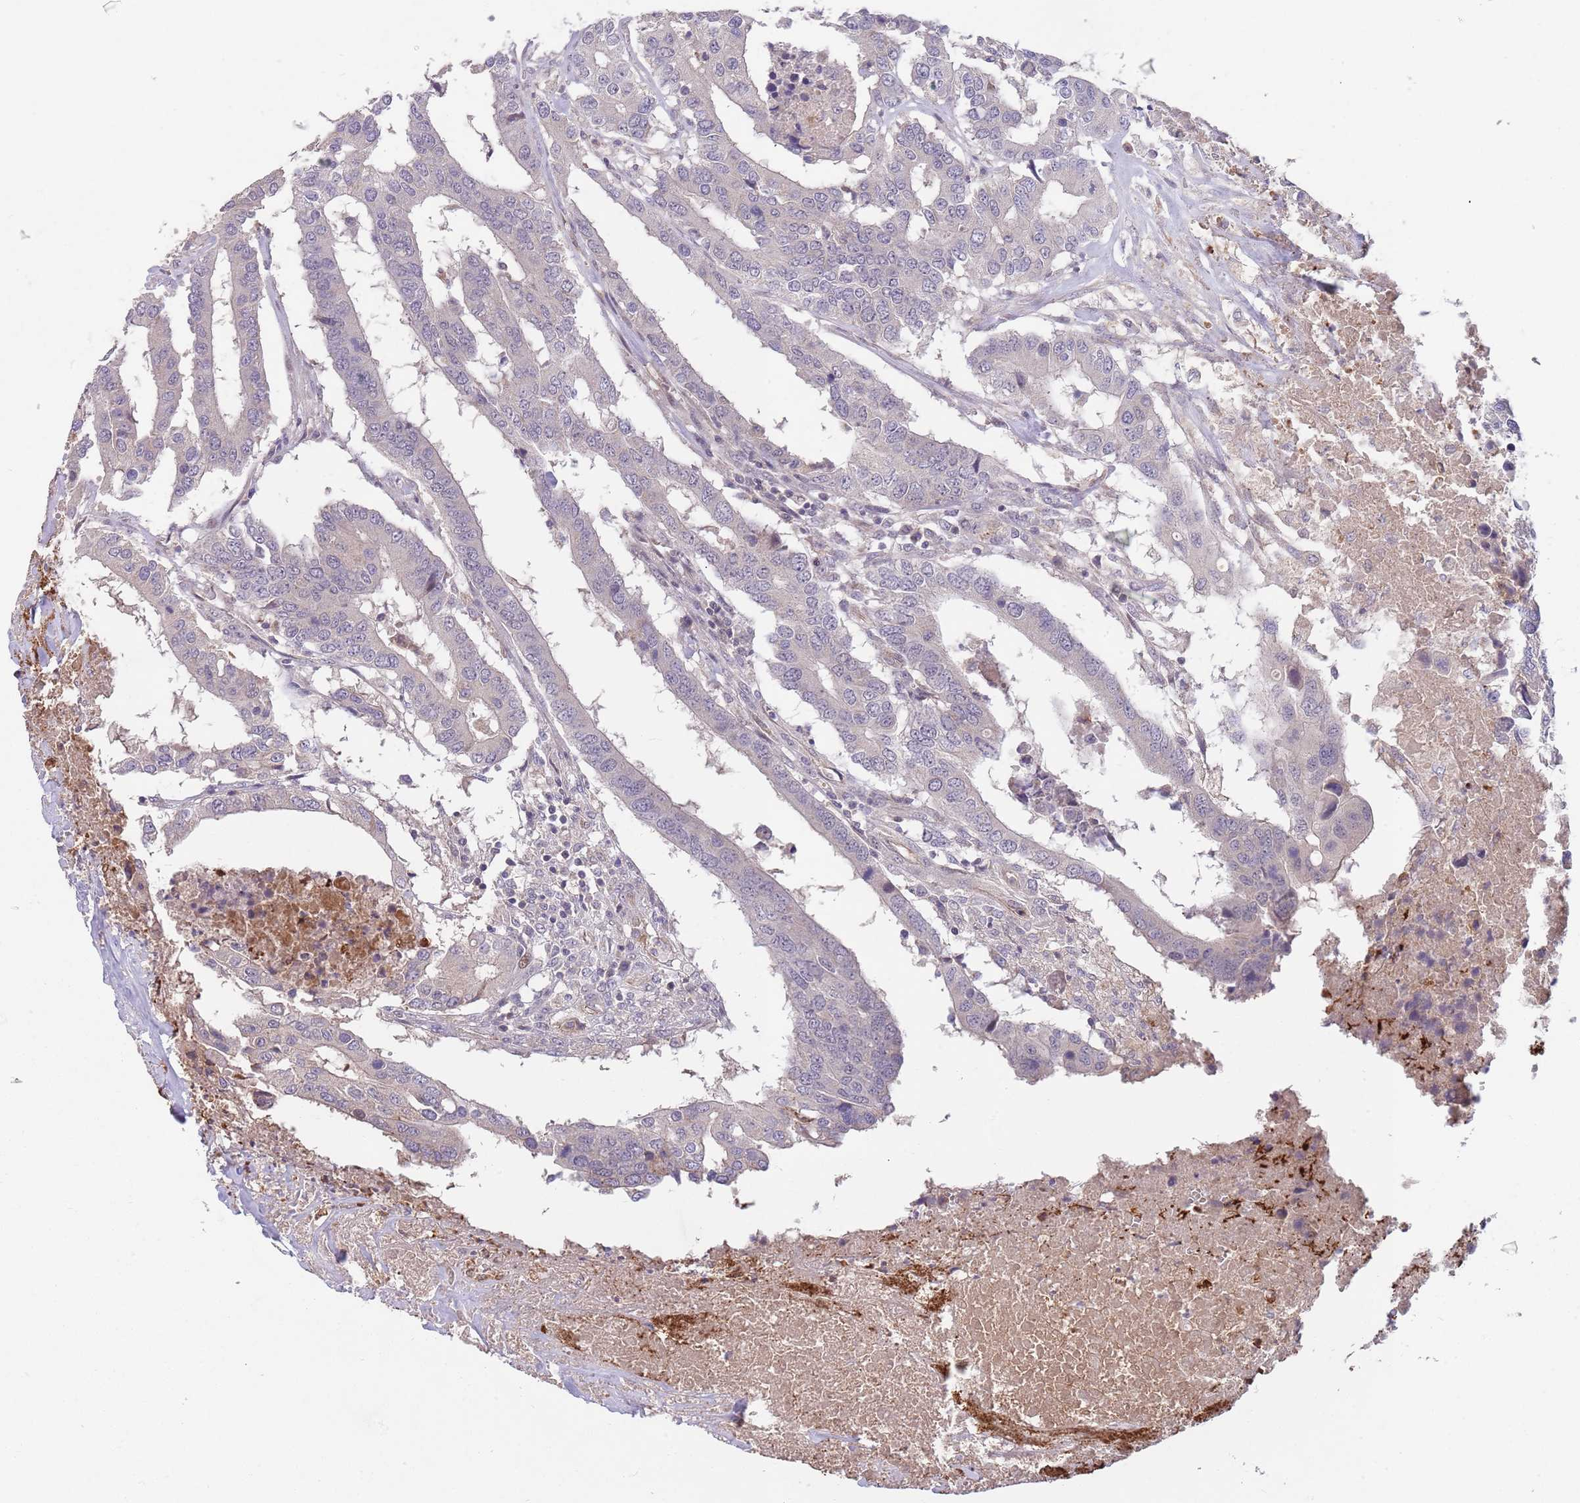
{"staining": {"intensity": "negative", "quantity": "none", "location": "none"}, "tissue": "colorectal cancer", "cell_type": "Tumor cells", "image_type": "cancer", "snomed": [{"axis": "morphology", "description": "Adenocarcinoma, NOS"}, {"axis": "topography", "description": "Colon"}], "caption": "Colorectal cancer (adenocarcinoma) was stained to show a protein in brown. There is no significant positivity in tumor cells.", "gene": "MEI1", "patient": {"sex": "male", "age": 77}}